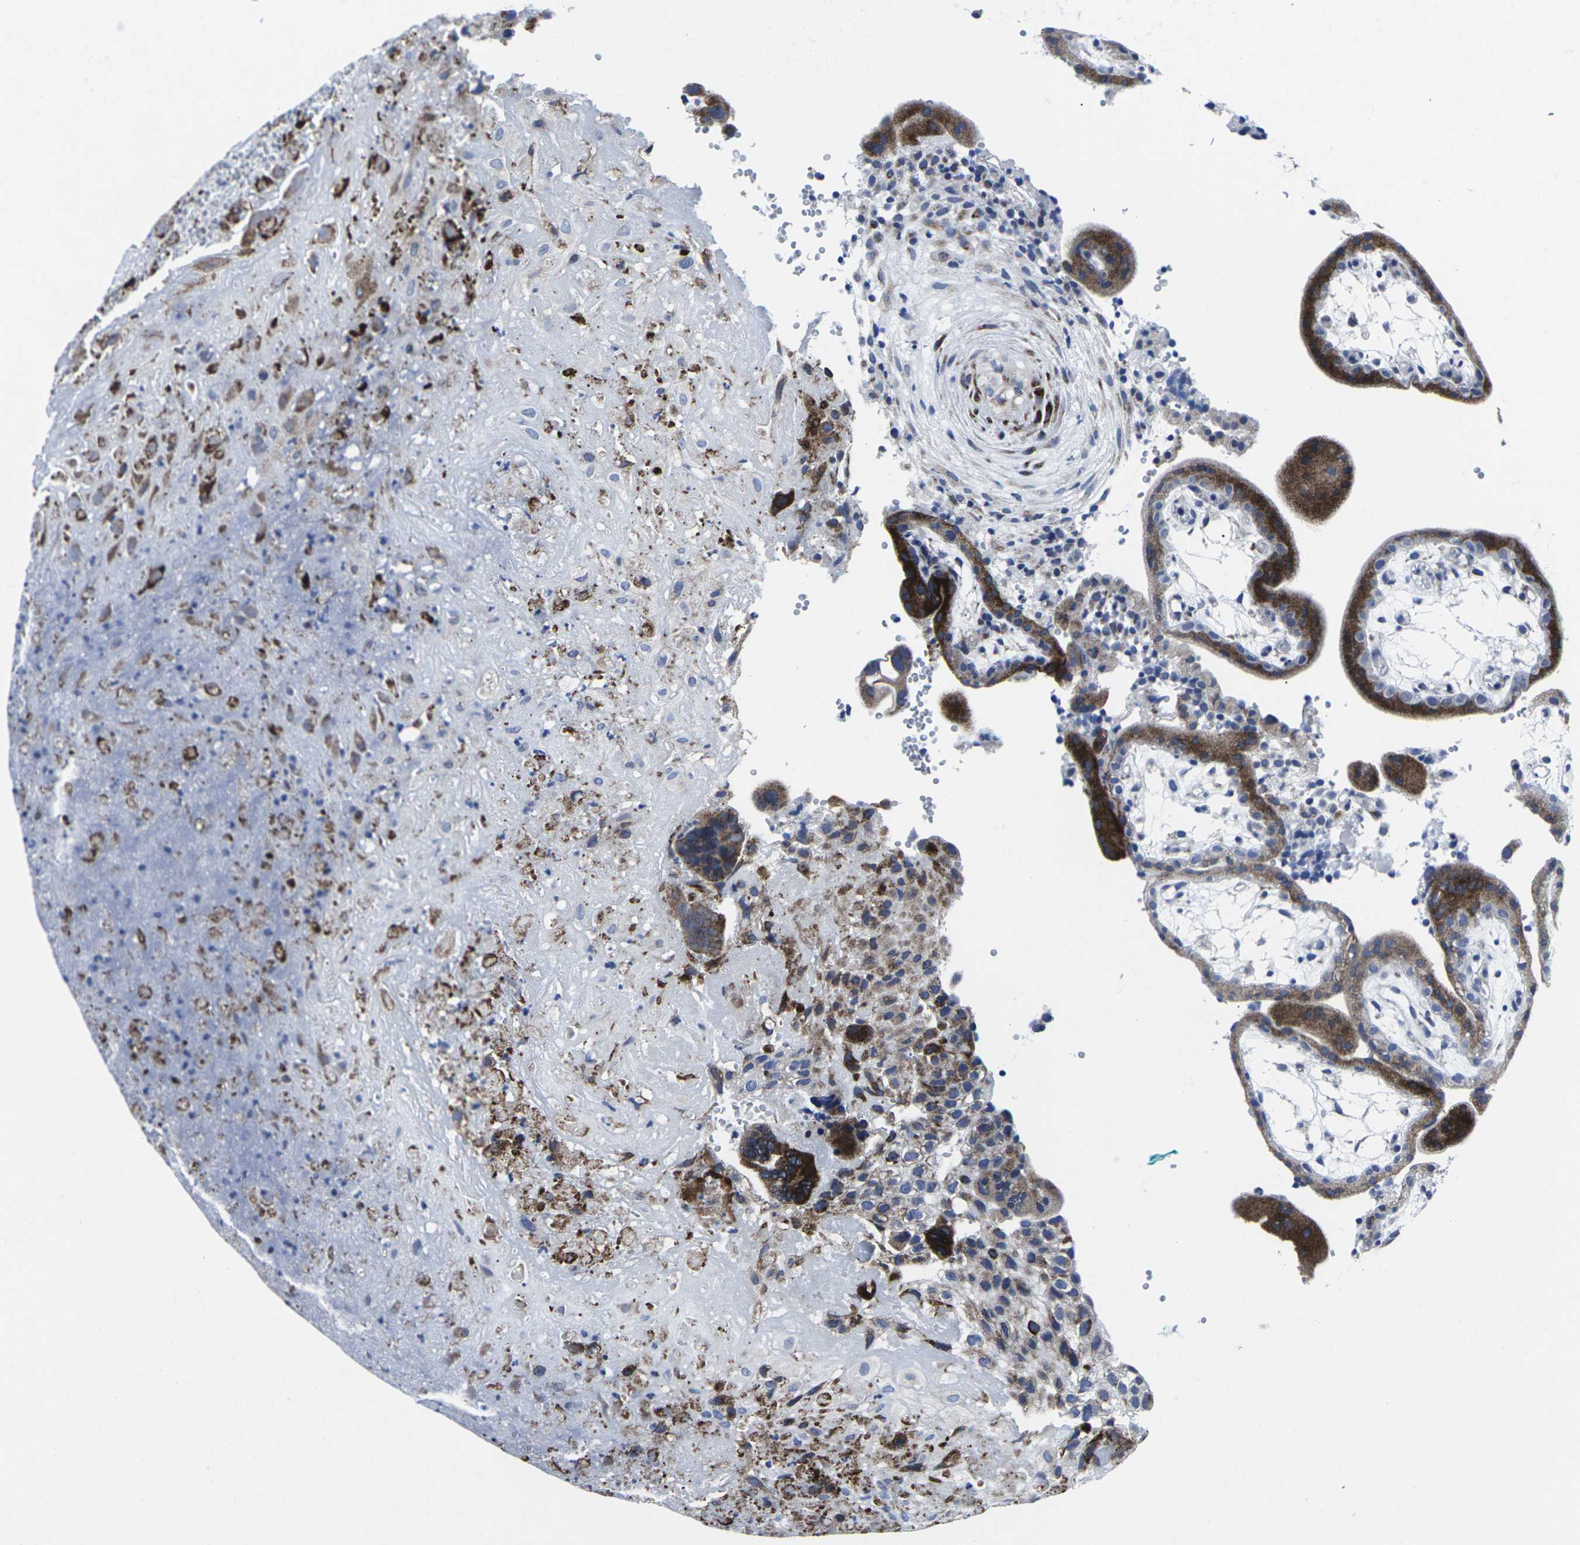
{"staining": {"intensity": "moderate", "quantity": "25%-75%", "location": "cytoplasmic/membranous"}, "tissue": "placenta", "cell_type": "Decidual cells", "image_type": "normal", "snomed": [{"axis": "morphology", "description": "Normal tissue, NOS"}, {"axis": "topography", "description": "Placenta"}], "caption": "A medium amount of moderate cytoplasmic/membranous positivity is appreciated in approximately 25%-75% of decidual cells in unremarkable placenta.", "gene": "RPN1", "patient": {"sex": "female", "age": 18}}